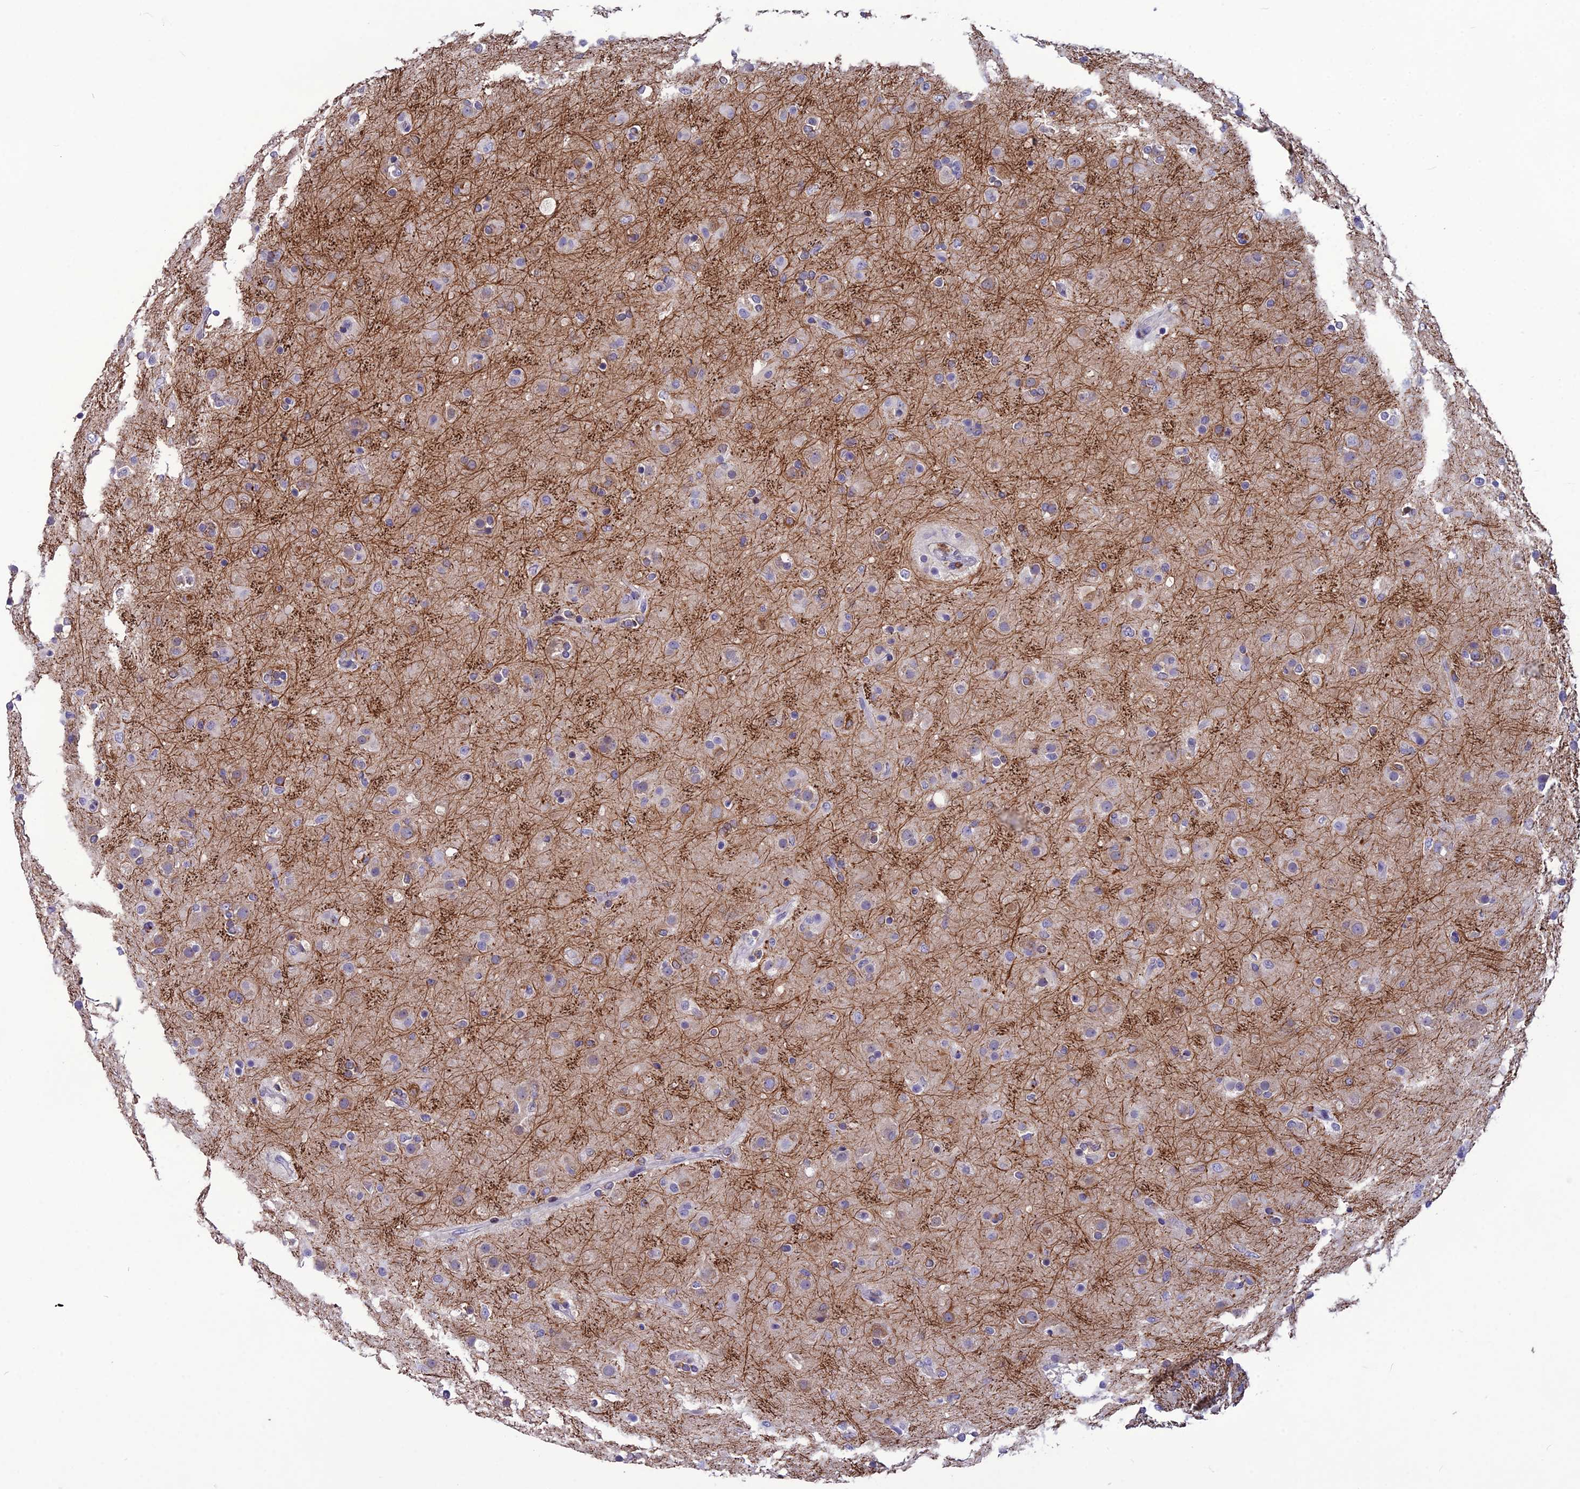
{"staining": {"intensity": "negative", "quantity": "none", "location": "none"}, "tissue": "glioma", "cell_type": "Tumor cells", "image_type": "cancer", "snomed": [{"axis": "morphology", "description": "Glioma, malignant, Low grade"}, {"axis": "topography", "description": "Brain"}], "caption": "Immunohistochemistry photomicrograph of human glioma stained for a protein (brown), which shows no staining in tumor cells. (IHC, brightfield microscopy, high magnification).", "gene": "TMEM134", "patient": {"sex": "male", "age": 65}}